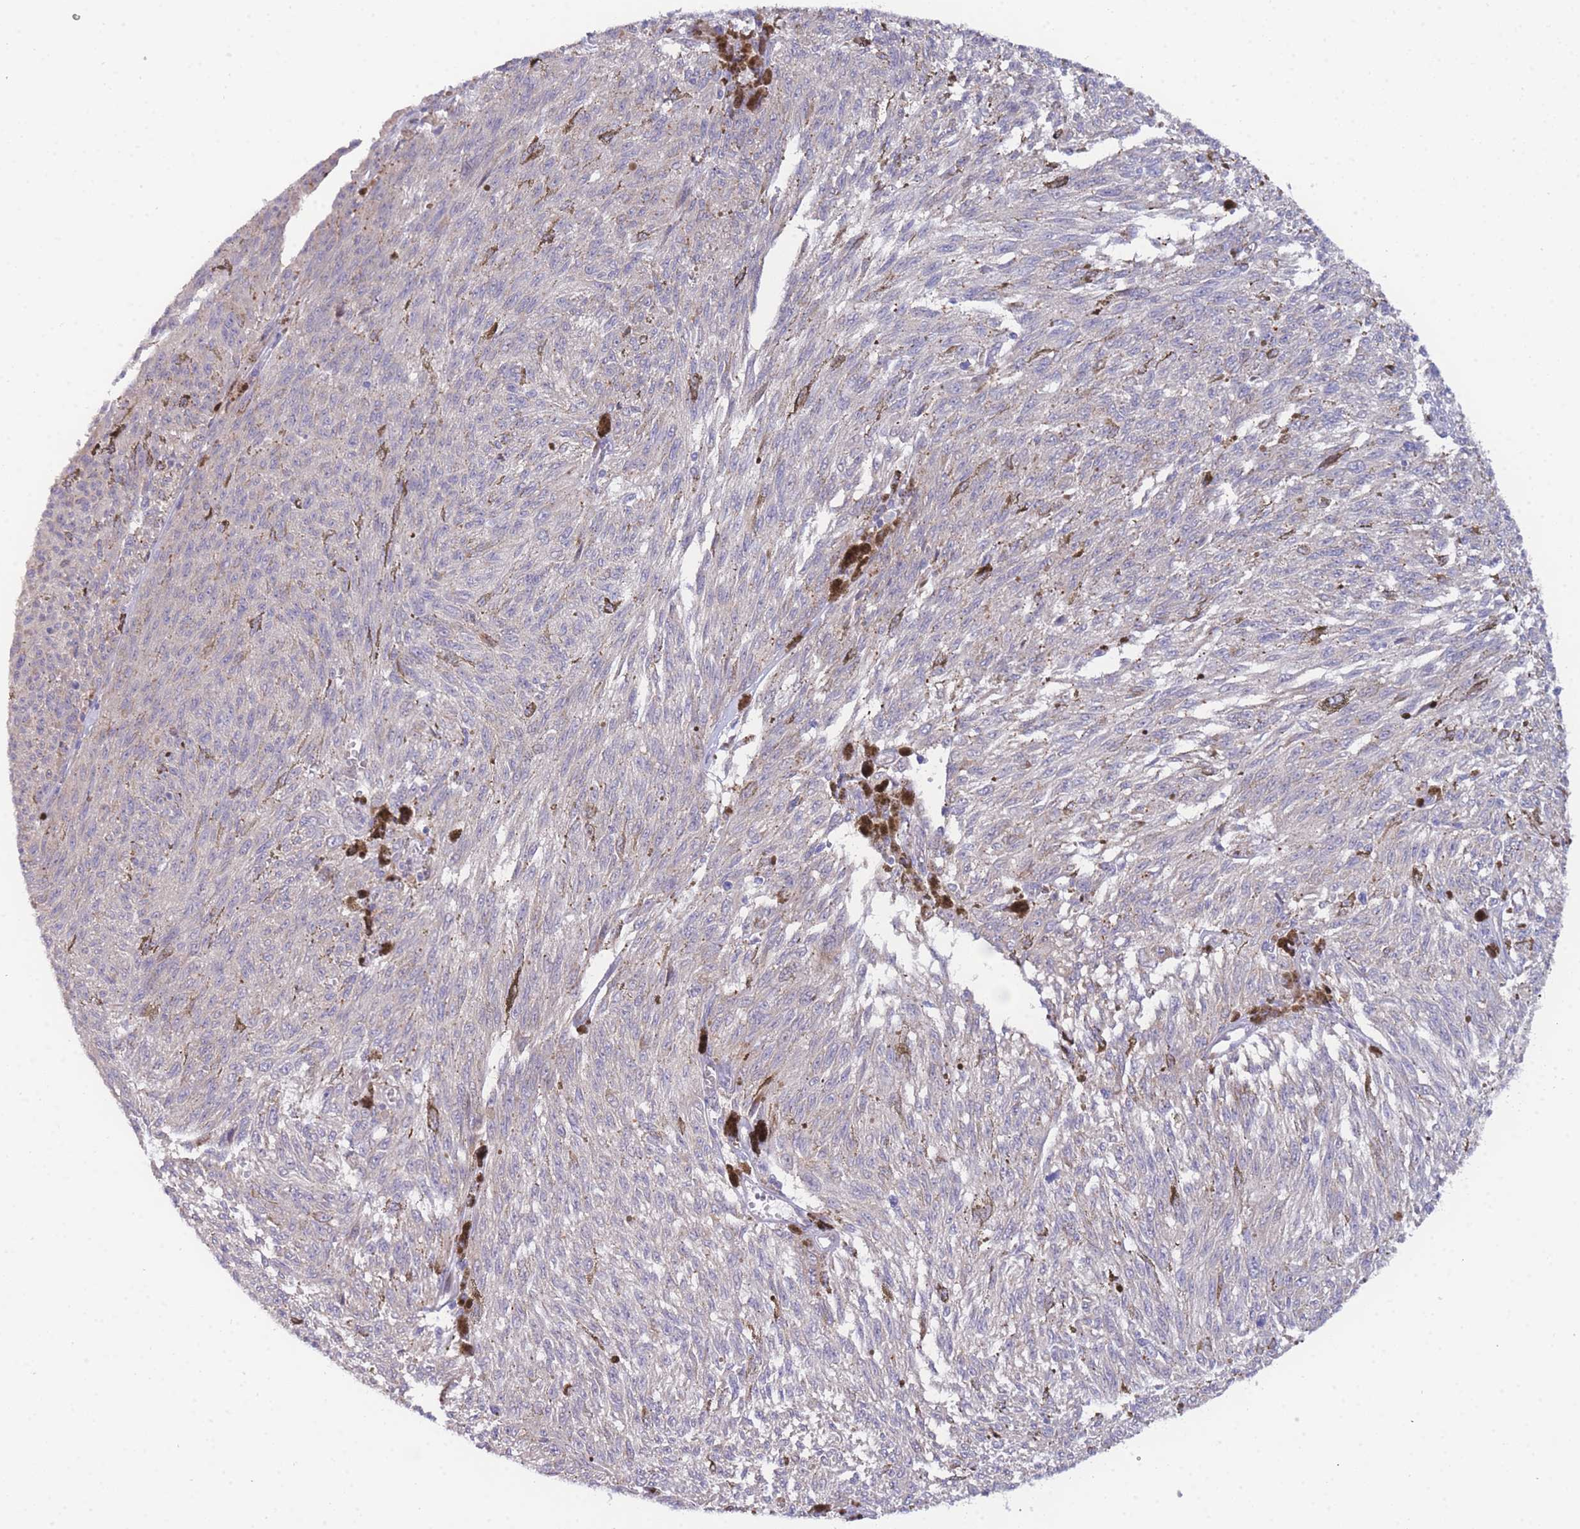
{"staining": {"intensity": "negative", "quantity": "none", "location": "none"}, "tissue": "melanoma", "cell_type": "Tumor cells", "image_type": "cancer", "snomed": [{"axis": "morphology", "description": "Malignant melanoma, NOS"}, {"axis": "topography", "description": "Skin"}], "caption": "Tumor cells show no significant protein expression in melanoma.", "gene": "ZNF510", "patient": {"sex": "female", "age": 72}}